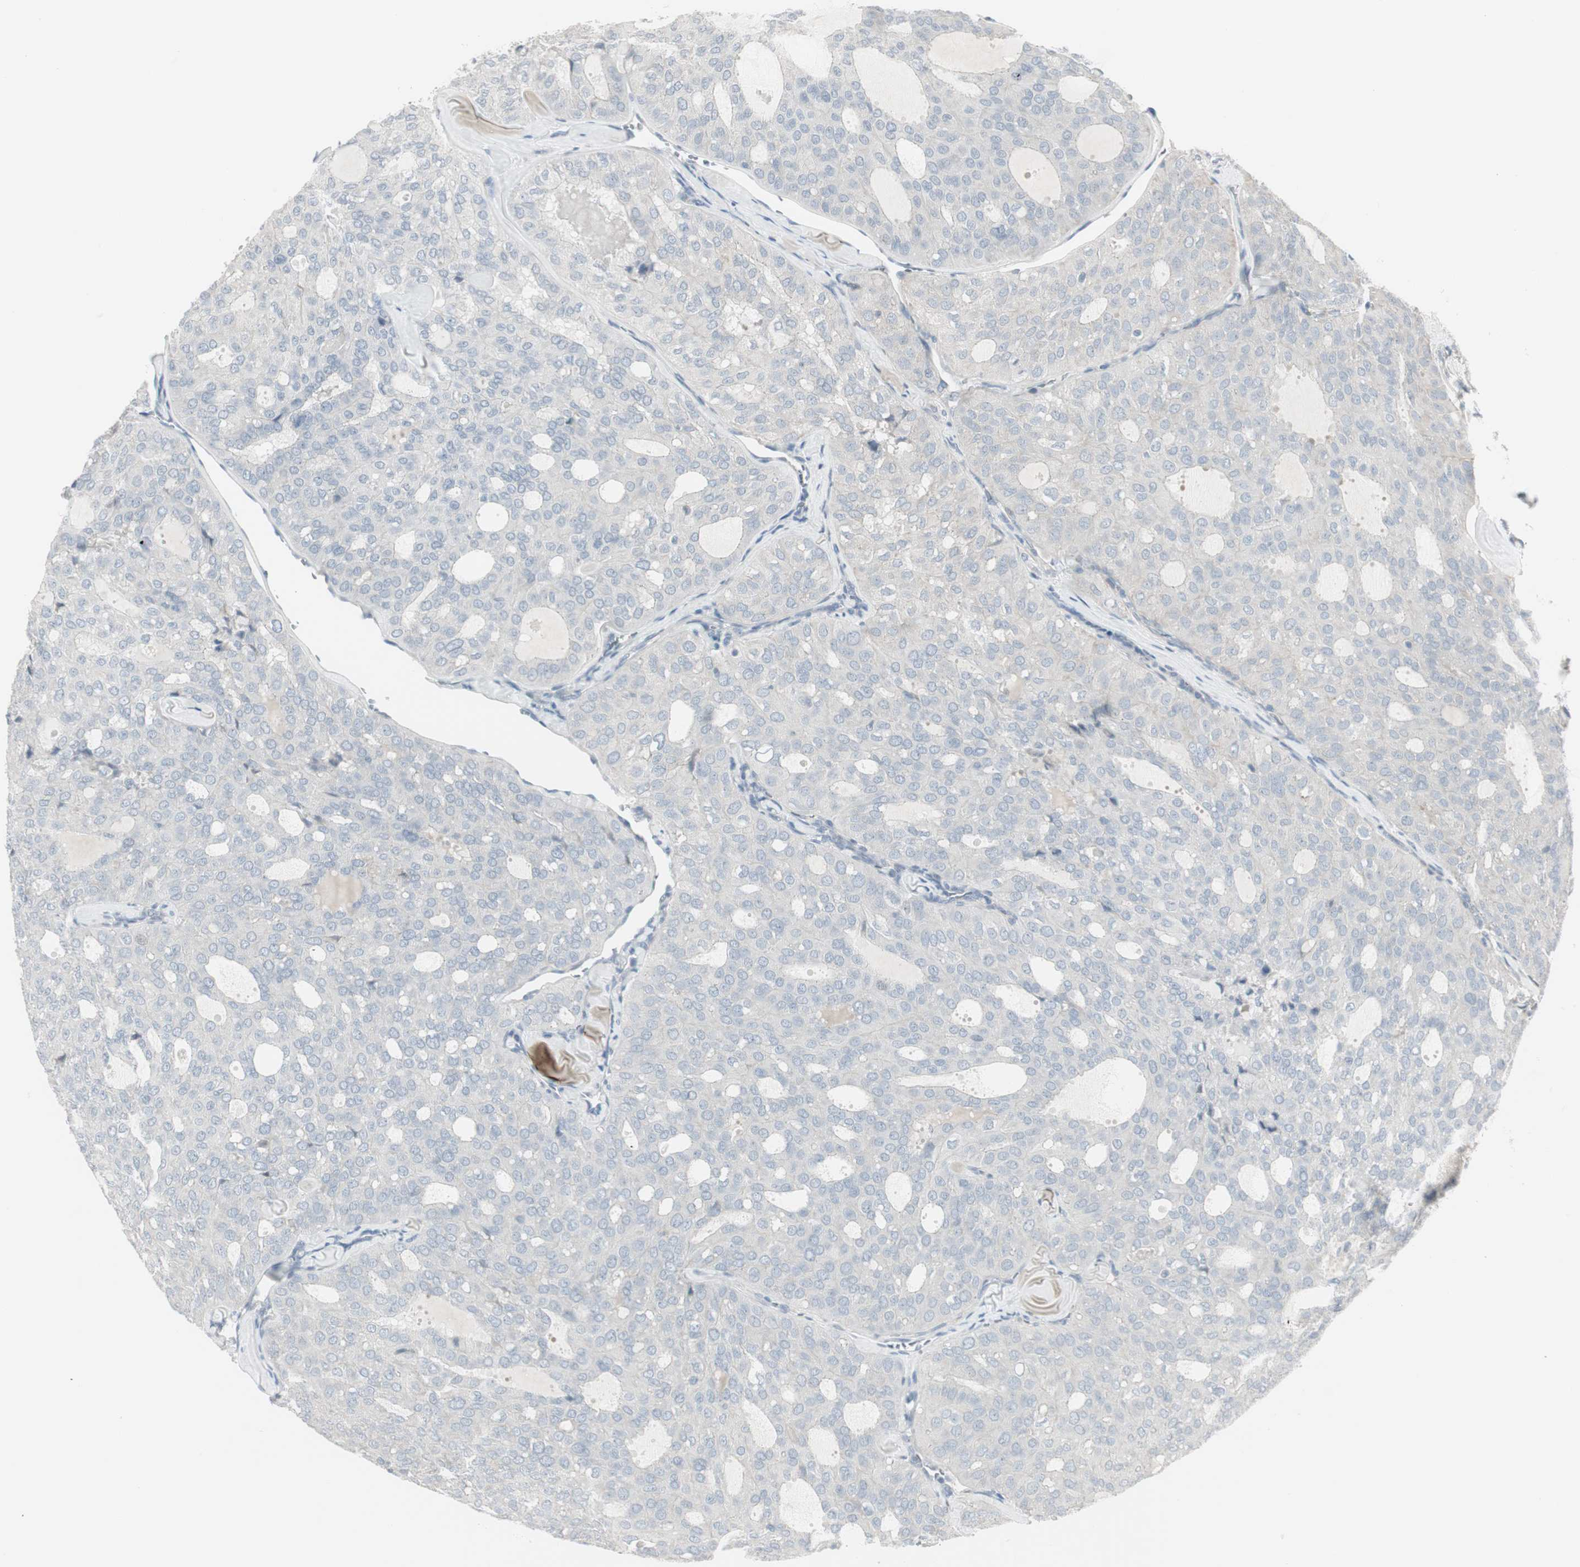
{"staining": {"intensity": "negative", "quantity": "none", "location": "none"}, "tissue": "thyroid cancer", "cell_type": "Tumor cells", "image_type": "cancer", "snomed": [{"axis": "morphology", "description": "Follicular adenoma carcinoma, NOS"}, {"axis": "topography", "description": "Thyroid gland"}], "caption": "The immunohistochemistry micrograph has no significant expression in tumor cells of thyroid cancer (follicular adenoma carcinoma) tissue.", "gene": "DMPK", "patient": {"sex": "male", "age": 75}}